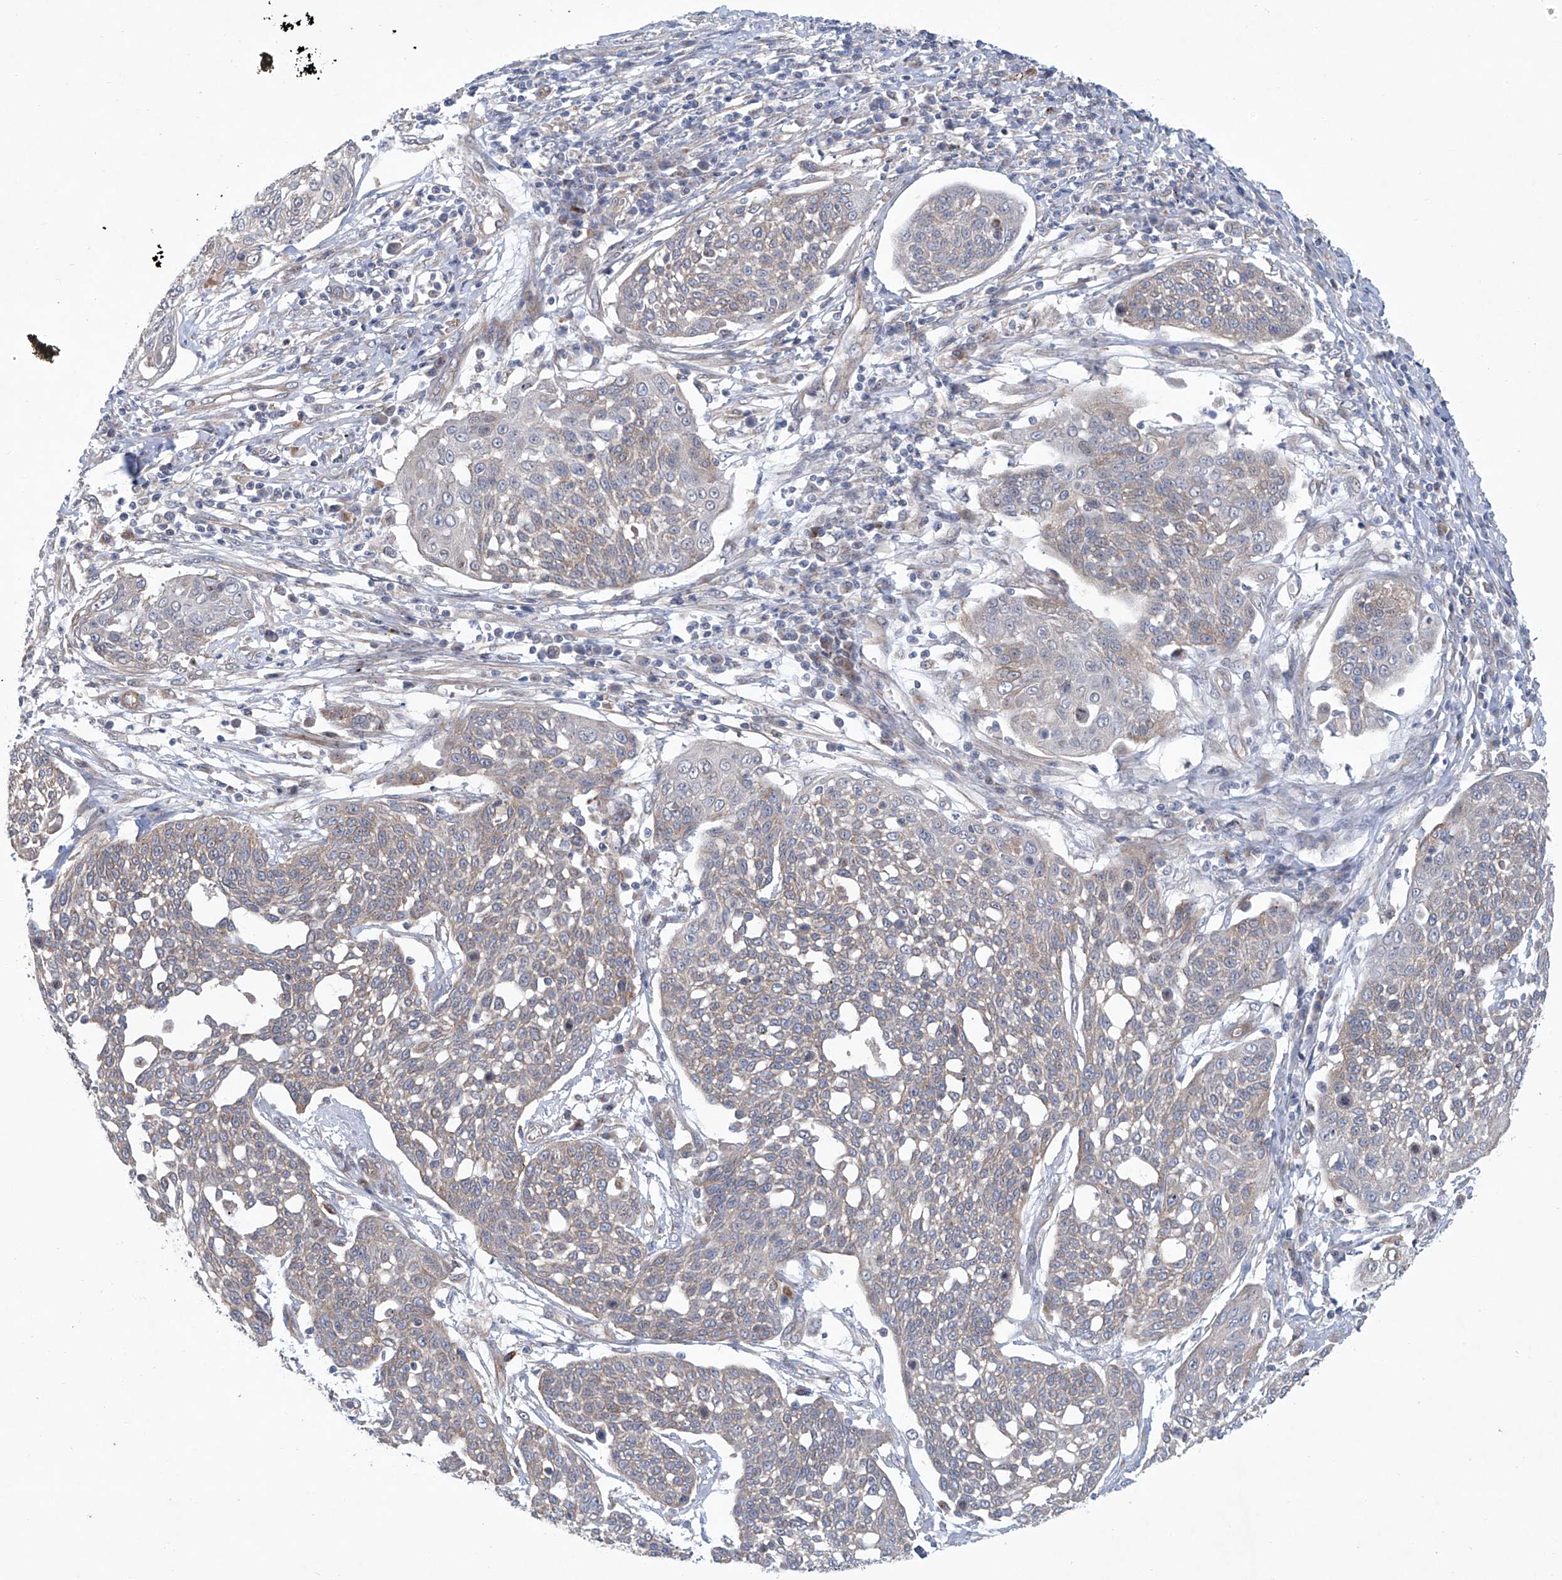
{"staining": {"intensity": "weak", "quantity": "25%-75%", "location": "cytoplasmic/membranous"}, "tissue": "cervical cancer", "cell_type": "Tumor cells", "image_type": "cancer", "snomed": [{"axis": "morphology", "description": "Squamous cell carcinoma, NOS"}, {"axis": "topography", "description": "Cervix"}], "caption": "Weak cytoplasmic/membranous staining is seen in about 25%-75% of tumor cells in squamous cell carcinoma (cervical).", "gene": "KLC4", "patient": {"sex": "female", "age": 34}}